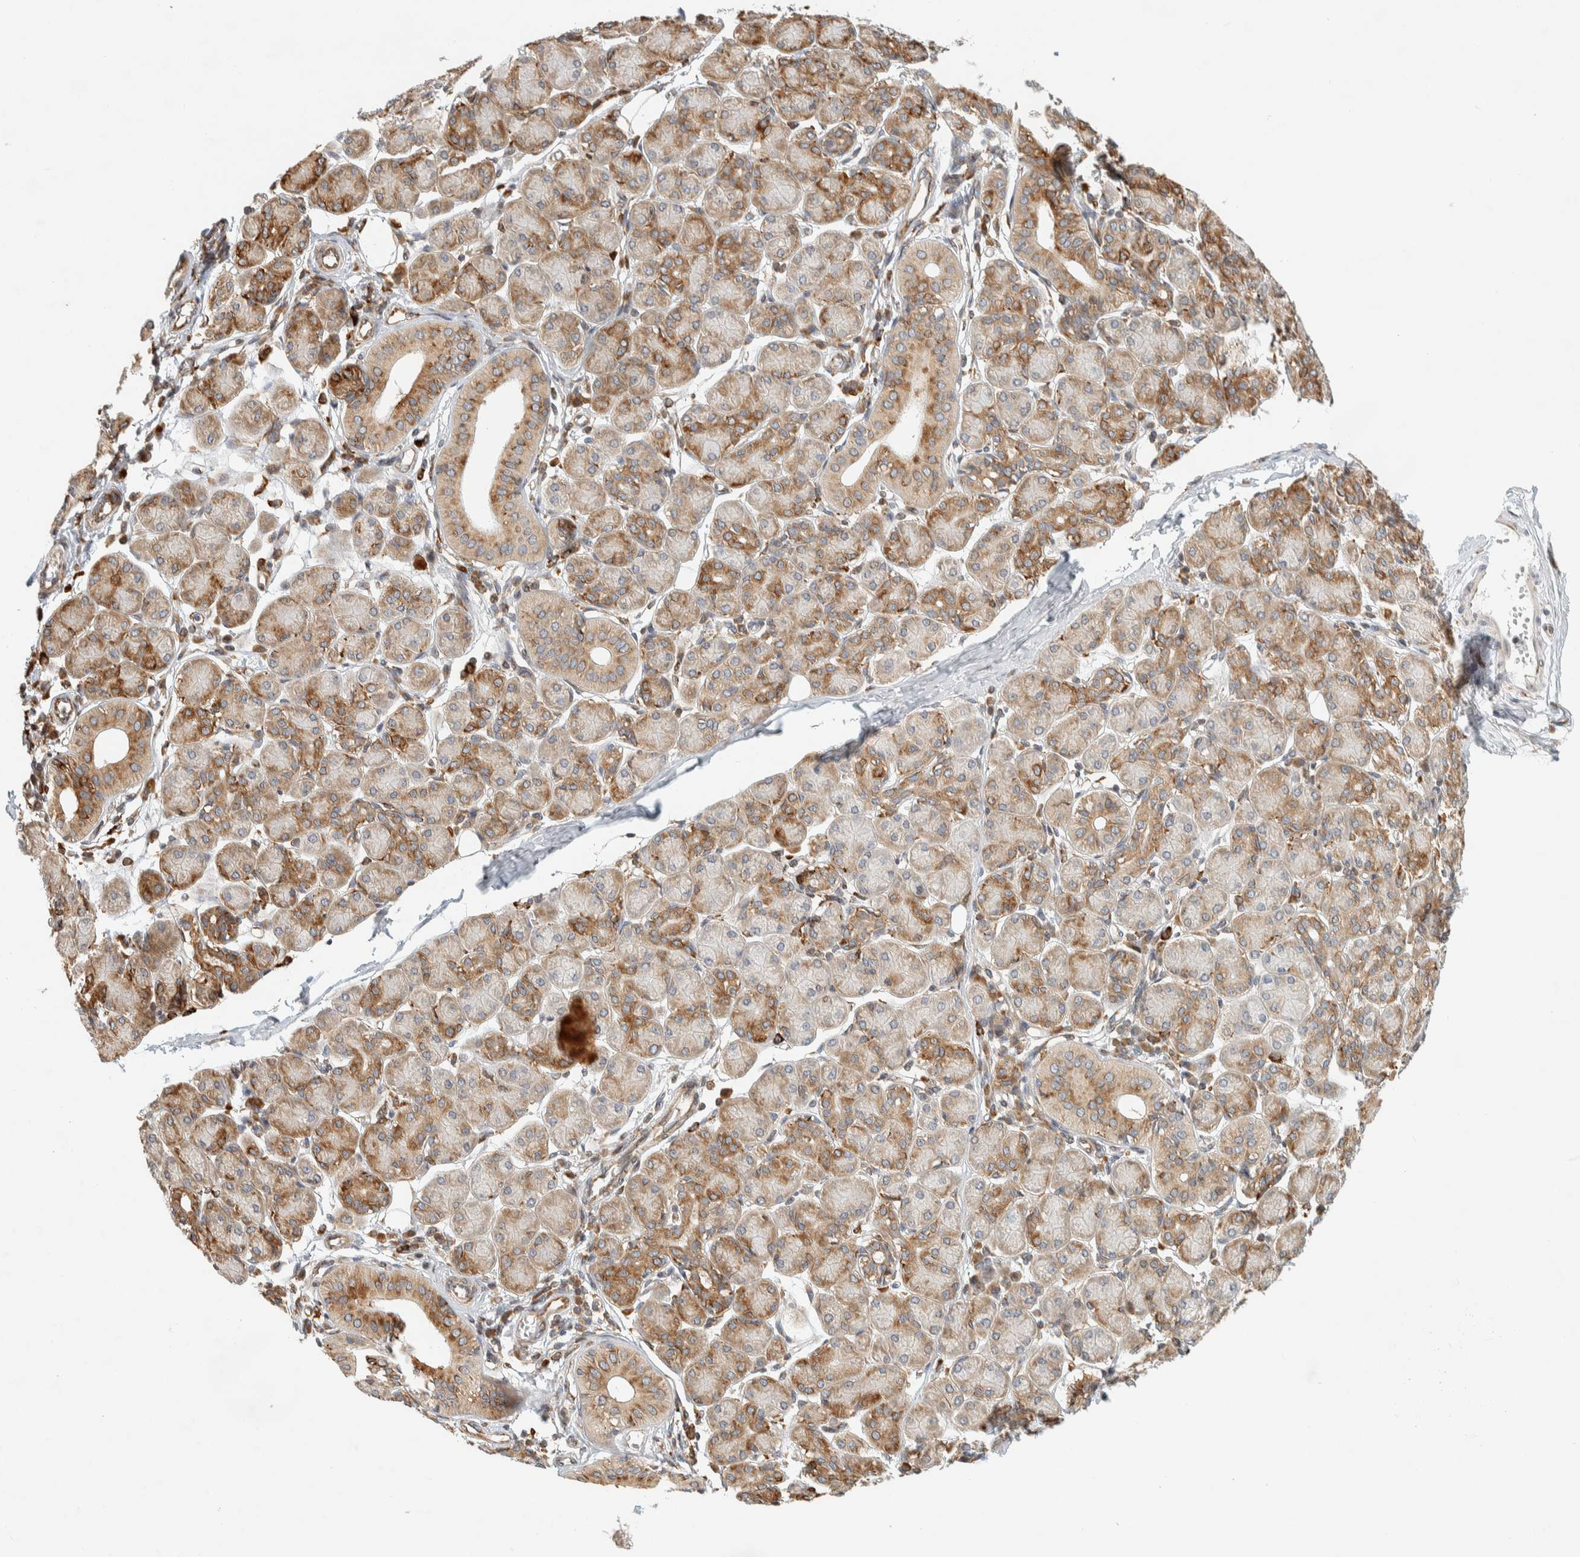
{"staining": {"intensity": "moderate", "quantity": ">75%", "location": "cytoplasmic/membranous"}, "tissue": "salivary gland", "cell_type": "Glandular cells", "image_type": "normal", "snomed": [{"axis": "morphology", "description": "Normal tissue, NOS"}, {"axis": "morphology", "description": "Inflammation, NOS"}, {"axis": "topography", "description": "Lymph node"}, {"axis": "topography", "description": "Salivary gland"}], "caption": "About >75% of glandular cells in unremarkable human salivary gland reveal moderate cytoplasmic/membranous protein positivity as visualized by brown immunohistochemical staining.", "gene": "LLGL2", "patient": {"sex": "male", "age": 3}}